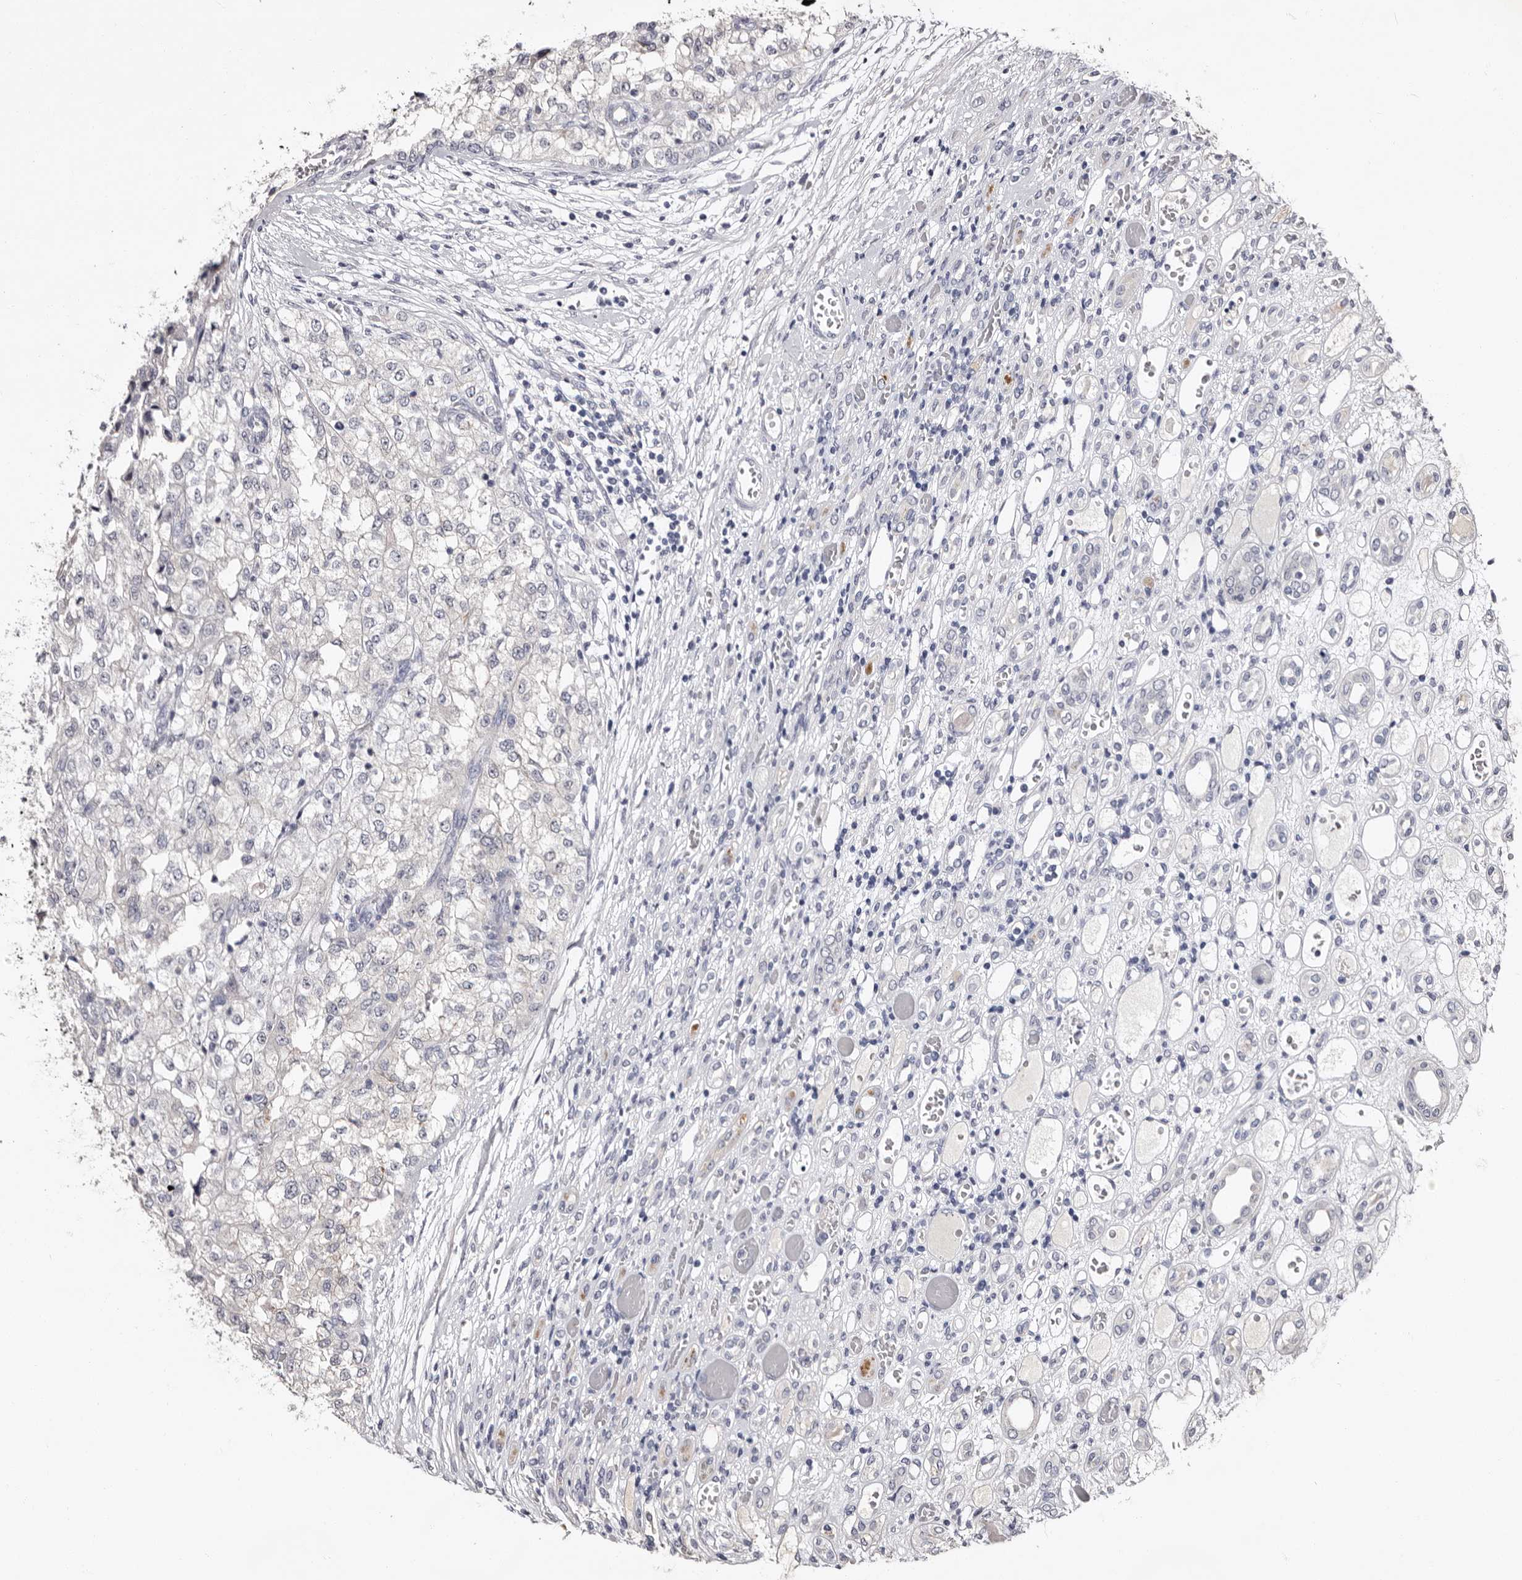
{"staining": {"intensity": "negative", "quantity": "none", "location": "none"}, "tissue": "renal cancer", "cell_type": "Tumor cells", "image_type": "cancer", "snomed": [{"axis": "morphology", "description": "Adenocarcinoma, NOS"}, {"axis": "topography", "description": "Kidney"}], "caption": "Image shows no protein expression in tumor cells of renal cancer (adenocarcinoma) tissue.", "gene": "LANCL2", "patient": {"sex": "female", "age": 54}}